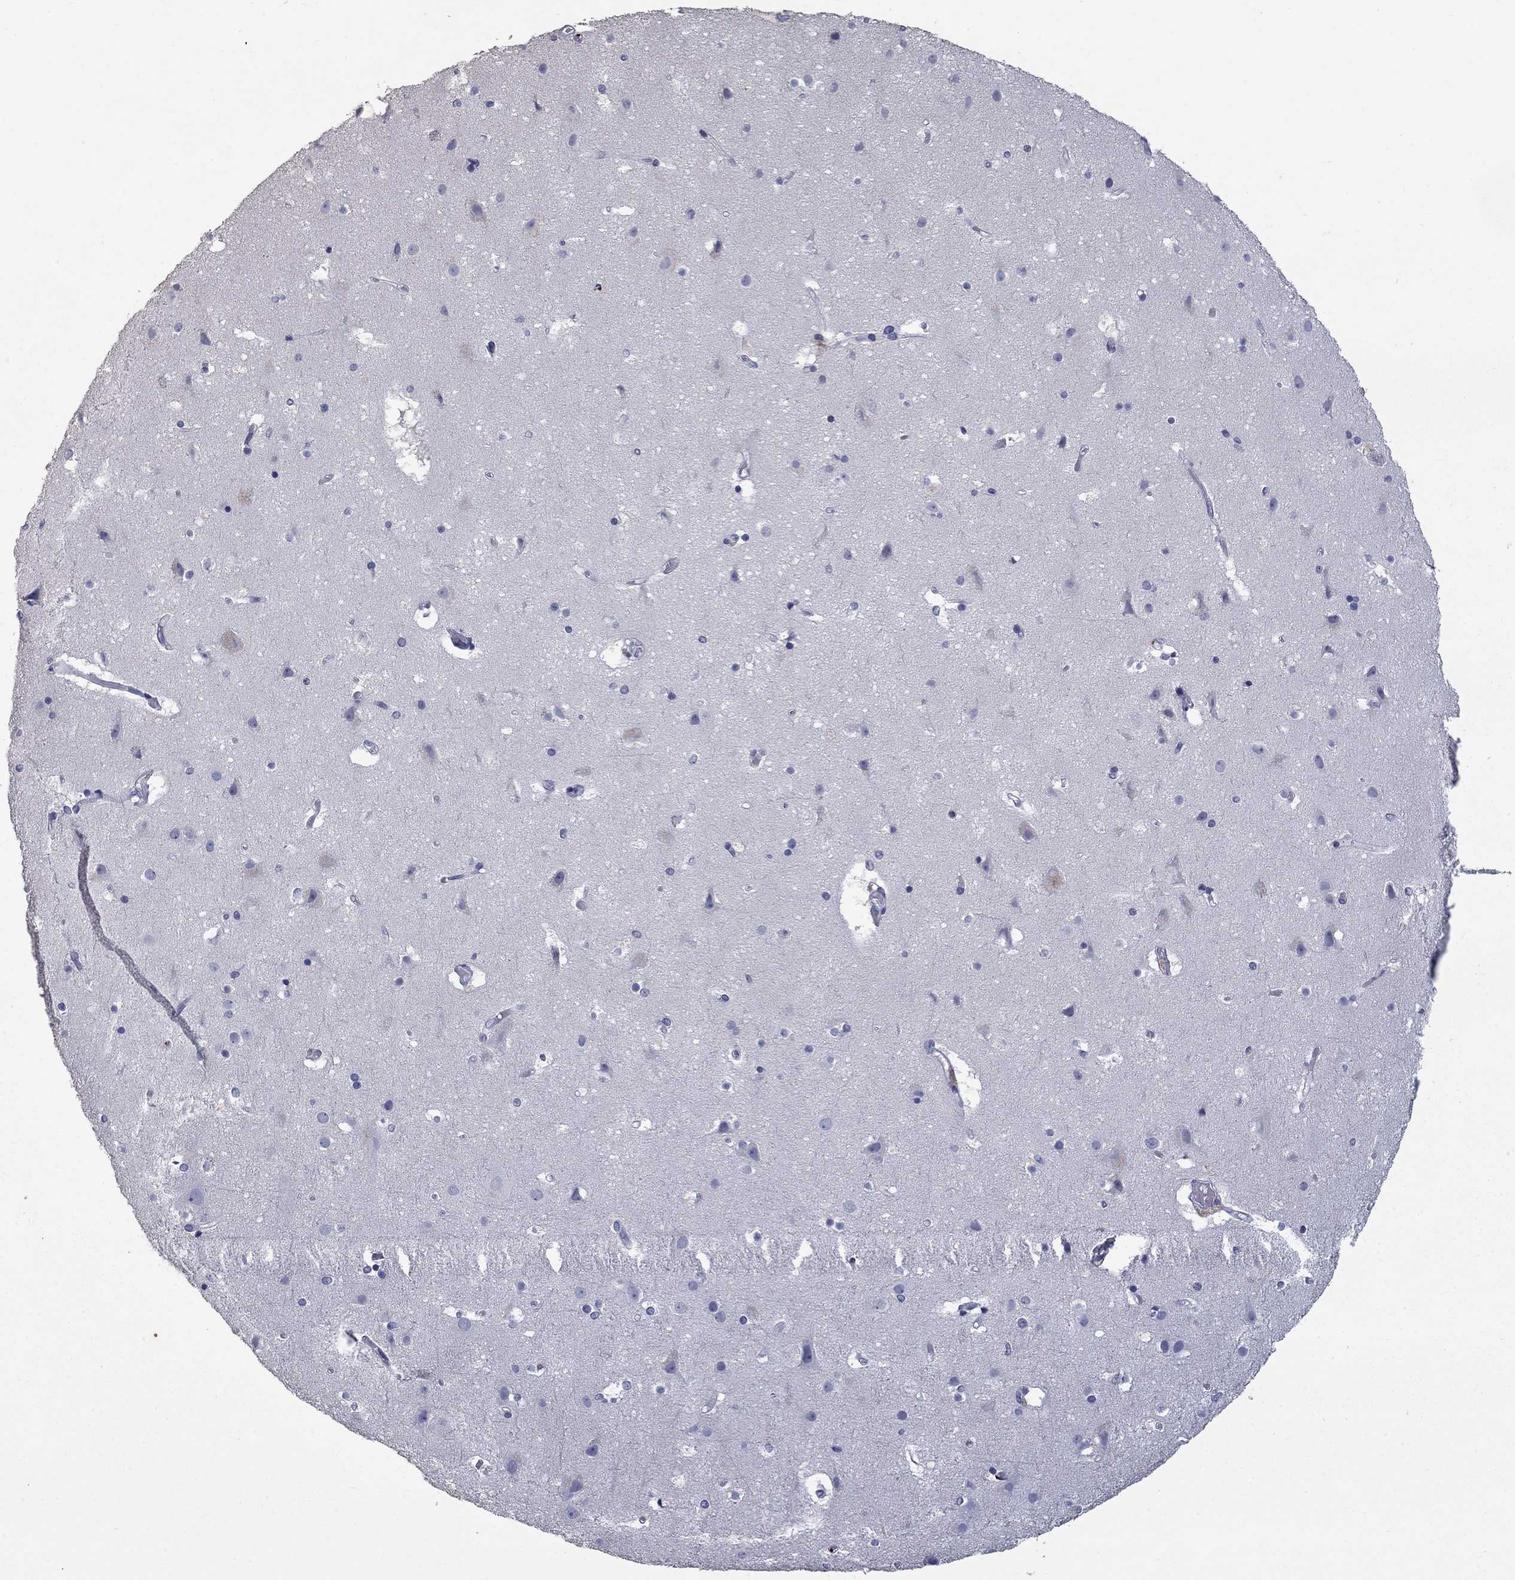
{"staining": {"intensity": "negative", "quantity": "none", "location": "none"}, "tissue": "cerebral cortex", "cell_type": "Endothelial cells", "image_type": "normal", "snomed": [{"axis": "morphology", "description": "Normal tissue, NOS"}, {"axis": "topography", "description": "Cerebral cortex"}], "caption": "IHC image of unremarkable human cerebral cortex stained for a protein (brown), which demonstrates no staining in endothelial cells. Nuclei are stained in blue.", "gene": "PLEK", "patient": {"sex": "female", "age": 52}}